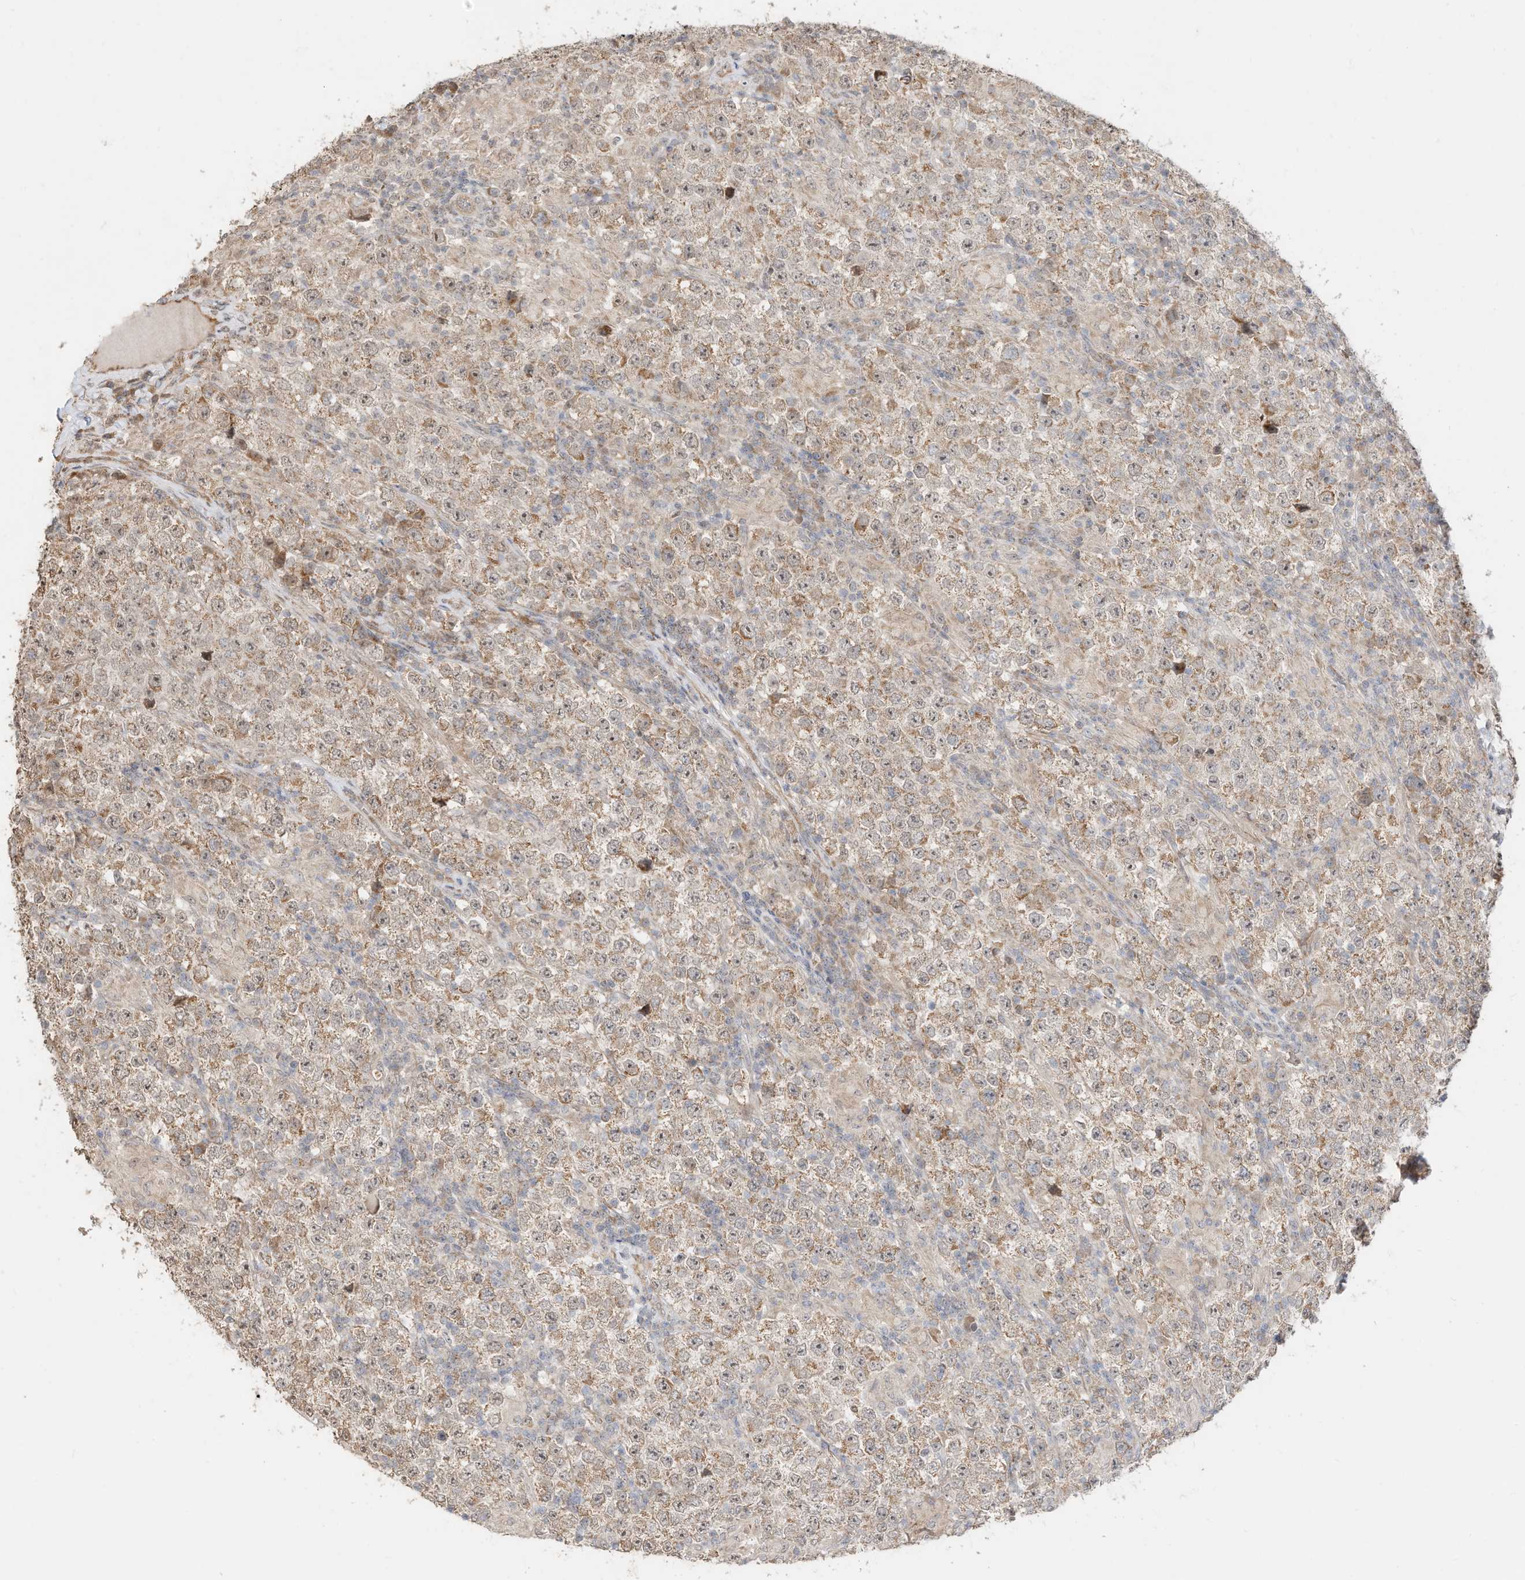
{"staining": {"intensity": "moderate", "quantity": "25%-75%", "location": "cytoplasmic/membranous"}, "tissue": "testis cancer", "cell_type": "Tumor cells", "image_type": "cancer", "snomed": [{"axis": "morphology", "description": "Normal tissue, NOS"}, {"axis": "morphology", "description": "Urothelial carcinoma, High grade"}, {"axis": "morphology", "description": "Seminoma, NOS"}, {"axis": "morphology", "description": "Carcinoma, Embryonal, NOS"}, {"axis": "topography", "description": "Urinary bladder"}, {"axis": "topography", "description": "Testis"}], "caption": "Protein staining by IHC reveals moderate cytoplasmic/membranous staining in approximately 25%-75% of tumor cells in embryonal carcinoma (testis).", "gene": "CAGE1", "patient": {"sex": "male", "age": 41}}